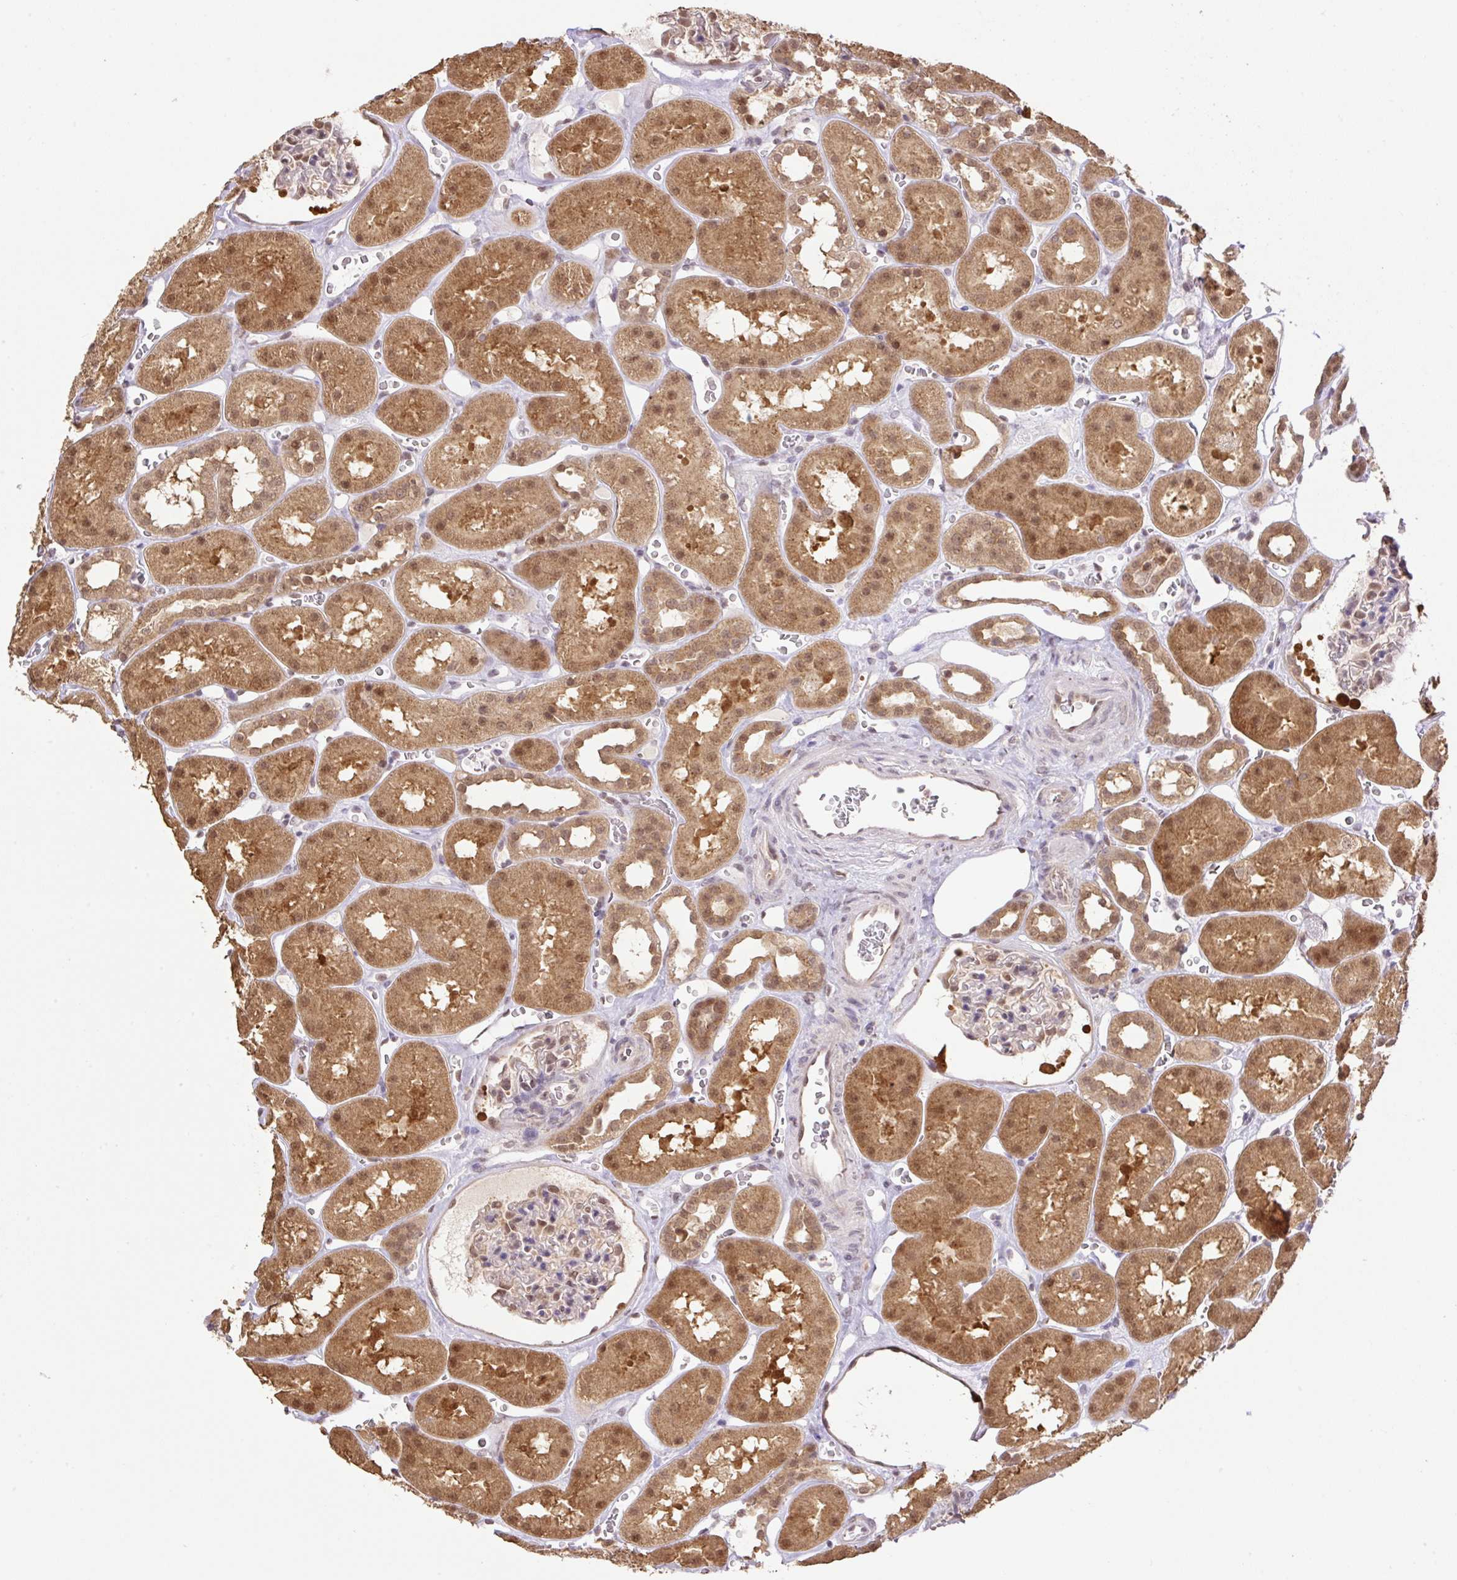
{"staining": {"intensity": "moderate", "quantity": "<25%", "location": "cytoplasmic/membranous,nuclear"}, "tissue": "kidney", "cell_type": "Cells in glomeruli", "image_type": "normal", "snomed": [{"axis": "morphology", "description": "Normal tissue, NOS"}, {"axis": "topography", "description": "Kidney"}], "caption": "A brown stain labels moderate cytoplasmic/membranous,nuclear expression of a protein in cells in glomeruli of unremarkable kidney. (IHC, brightfield microscopy, high magnification).", "gene": "VPS25", "patient": {"sex": "female", "age": 41}}